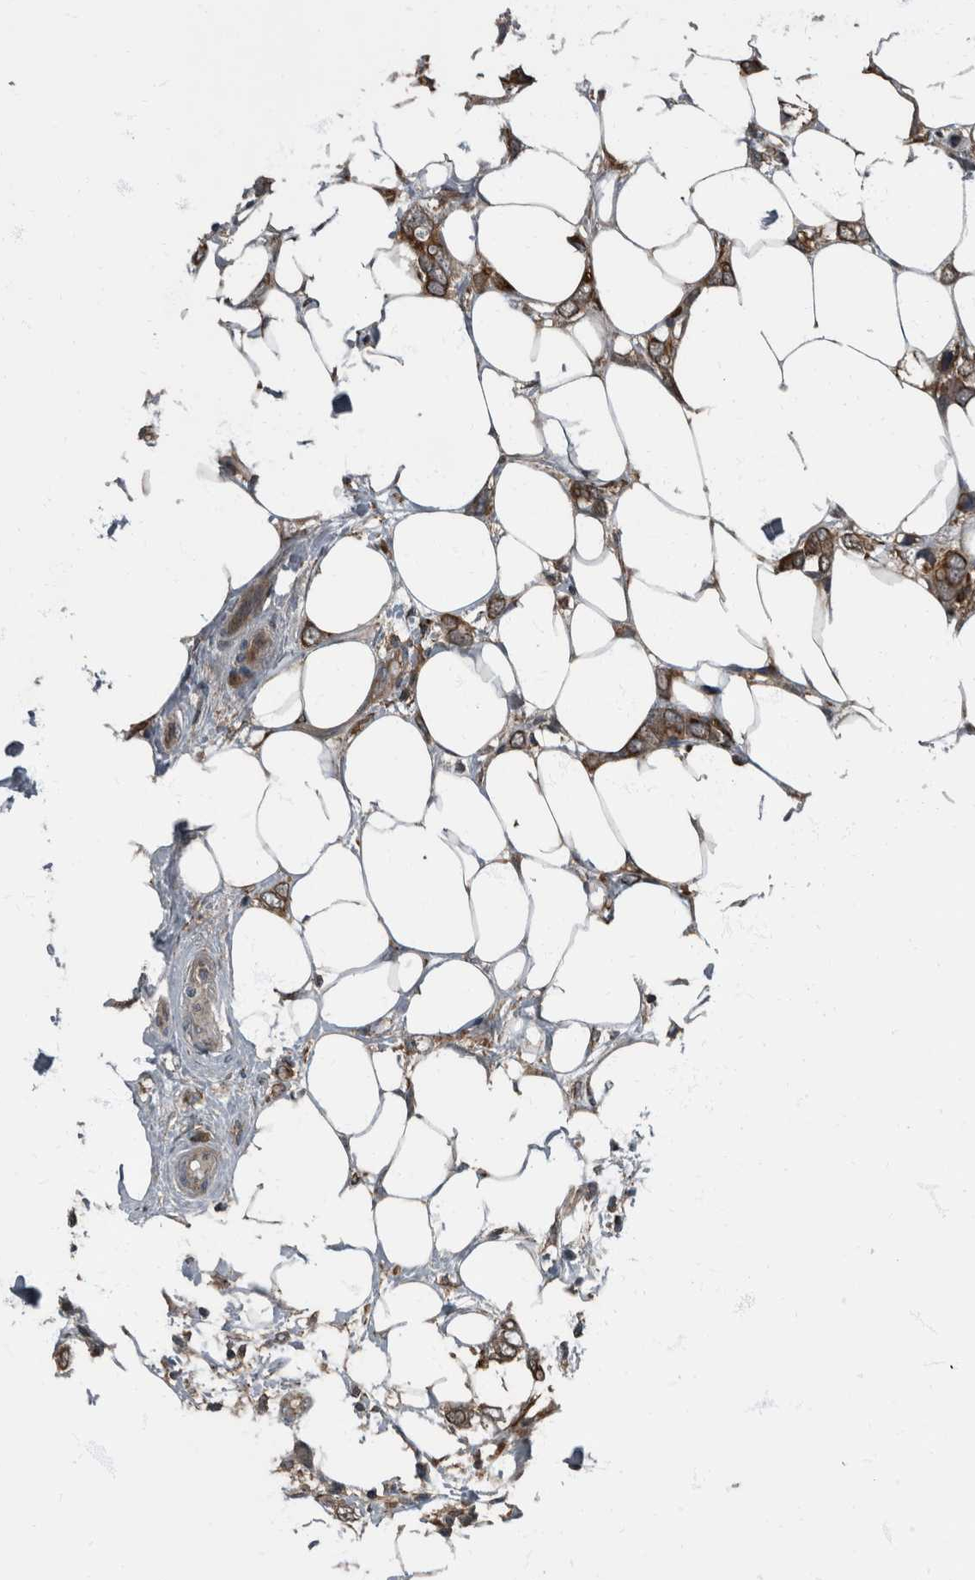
{"staining": {"intensity": "strong", "quantity": ">75%", "location": "cytoplasmic/membranous"}, "tissue": "breast cancer", "cell_type": "Tumor cells", "image_type": "cancer", "snomed": [{"axis": "morphology", "description": "Normal tissue, NOS"}, {"axis": "morphology", "description": "Lobular carcinoma"}, {"axis": "topography", "description": "Breast"}], "caption": "Tumor cells show strong cytoplasmic/membranous expression in approximately >75% of cells in breast cancer (lobular carcinoma).", "gene": "RABGGTB", "patient": {"sex": "female", "age": 47}}